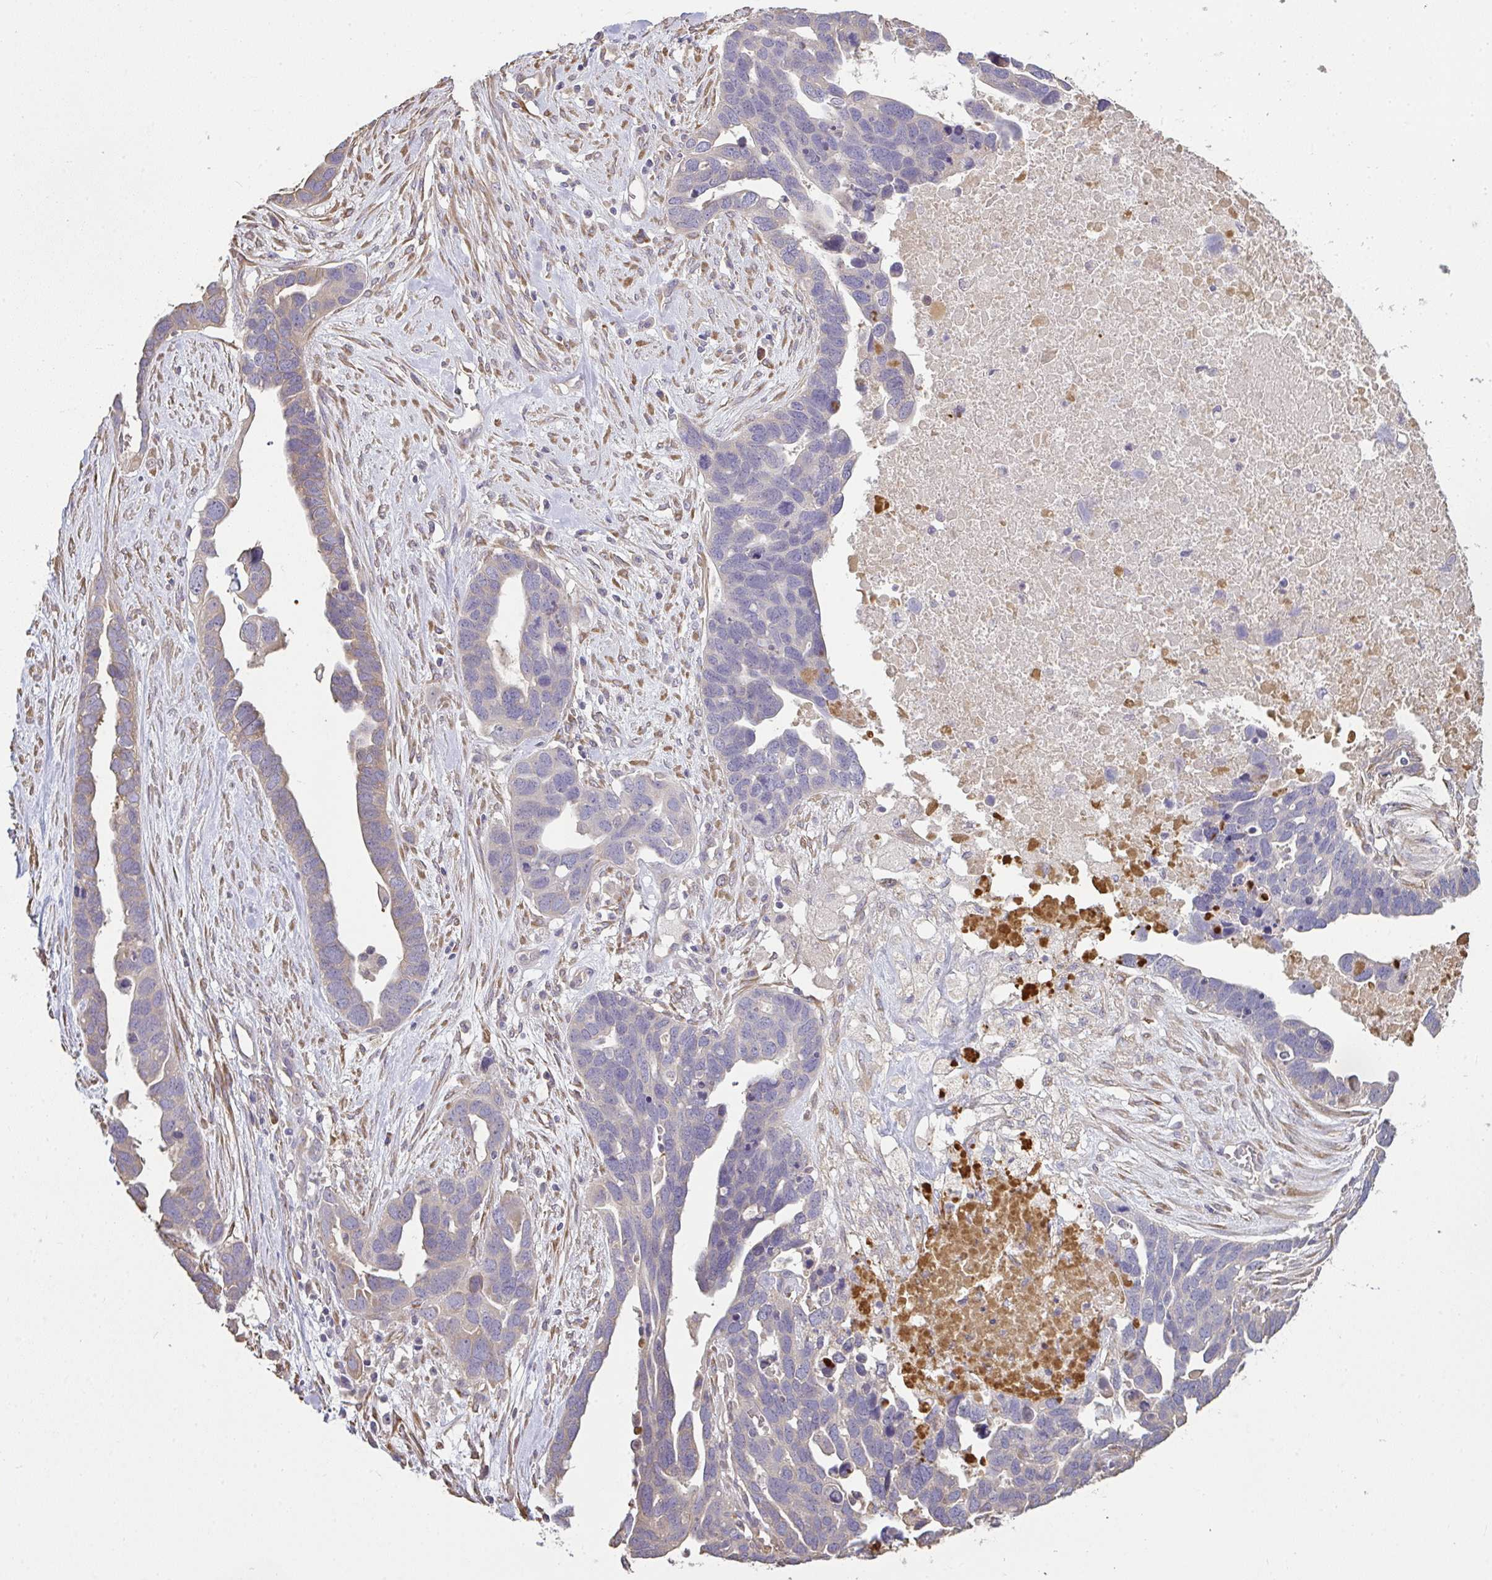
{"staining": {"intensity": "weak", "quantity": "<25%", "location": "cytoplasmic/membranous"}, "tissue": "ovarian cancer", "cell_type": "Tumor cells", "image_type": "cancer", "snomed": [{"axis": "morphology", "description": "Cystadenocarcinoma, serous, NOS"}, {"axis": "topography", "description": "Ovary"}], "caption": "This is an immunohistochemistry photomicrograph of serous cystadenocarcinoma (ovarian). There is no staining in tumor cells.", "gene": "BRINP3", "patient": {"sex": "female", "age": 54}}